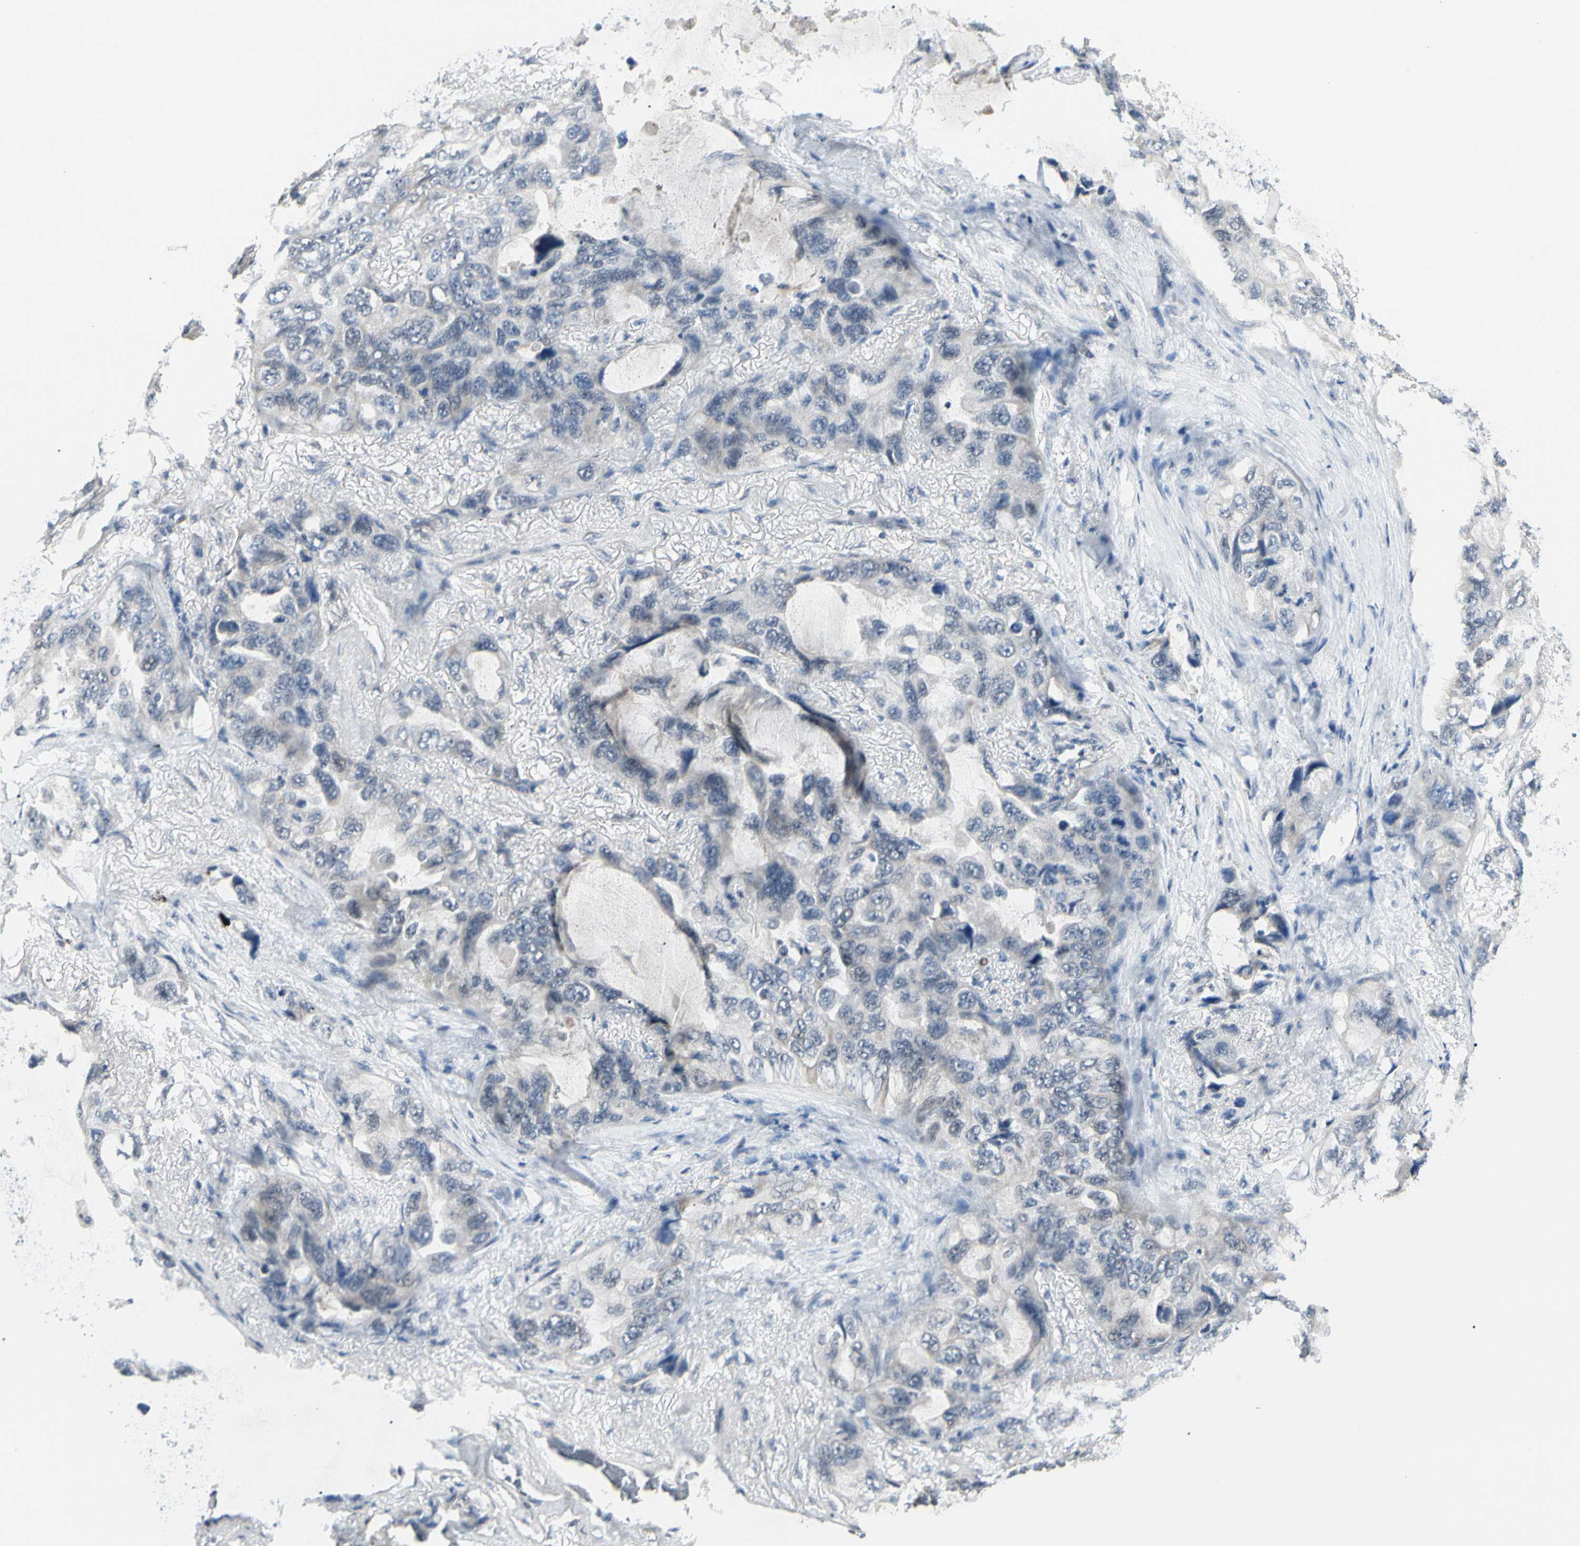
{"staining": {"intensity": "negative", "quantity": "none", "location": "none"}, "tissue": "lung cancer", "cell_type": "Tumor cells", "image_type": "cancer", "snomed": [{"axis": "morphology", "description": "Squamous cell carcinoma, NOS"}, {"axis": "topography", "description": "Lung"}], "caption": "A micrograph of squamous cell carcinoma (lung) stained for a protein exhibits no brown staining in tumor cells.", "gene": "GREM1", "patient": {"sex": "female", "age": 73}}